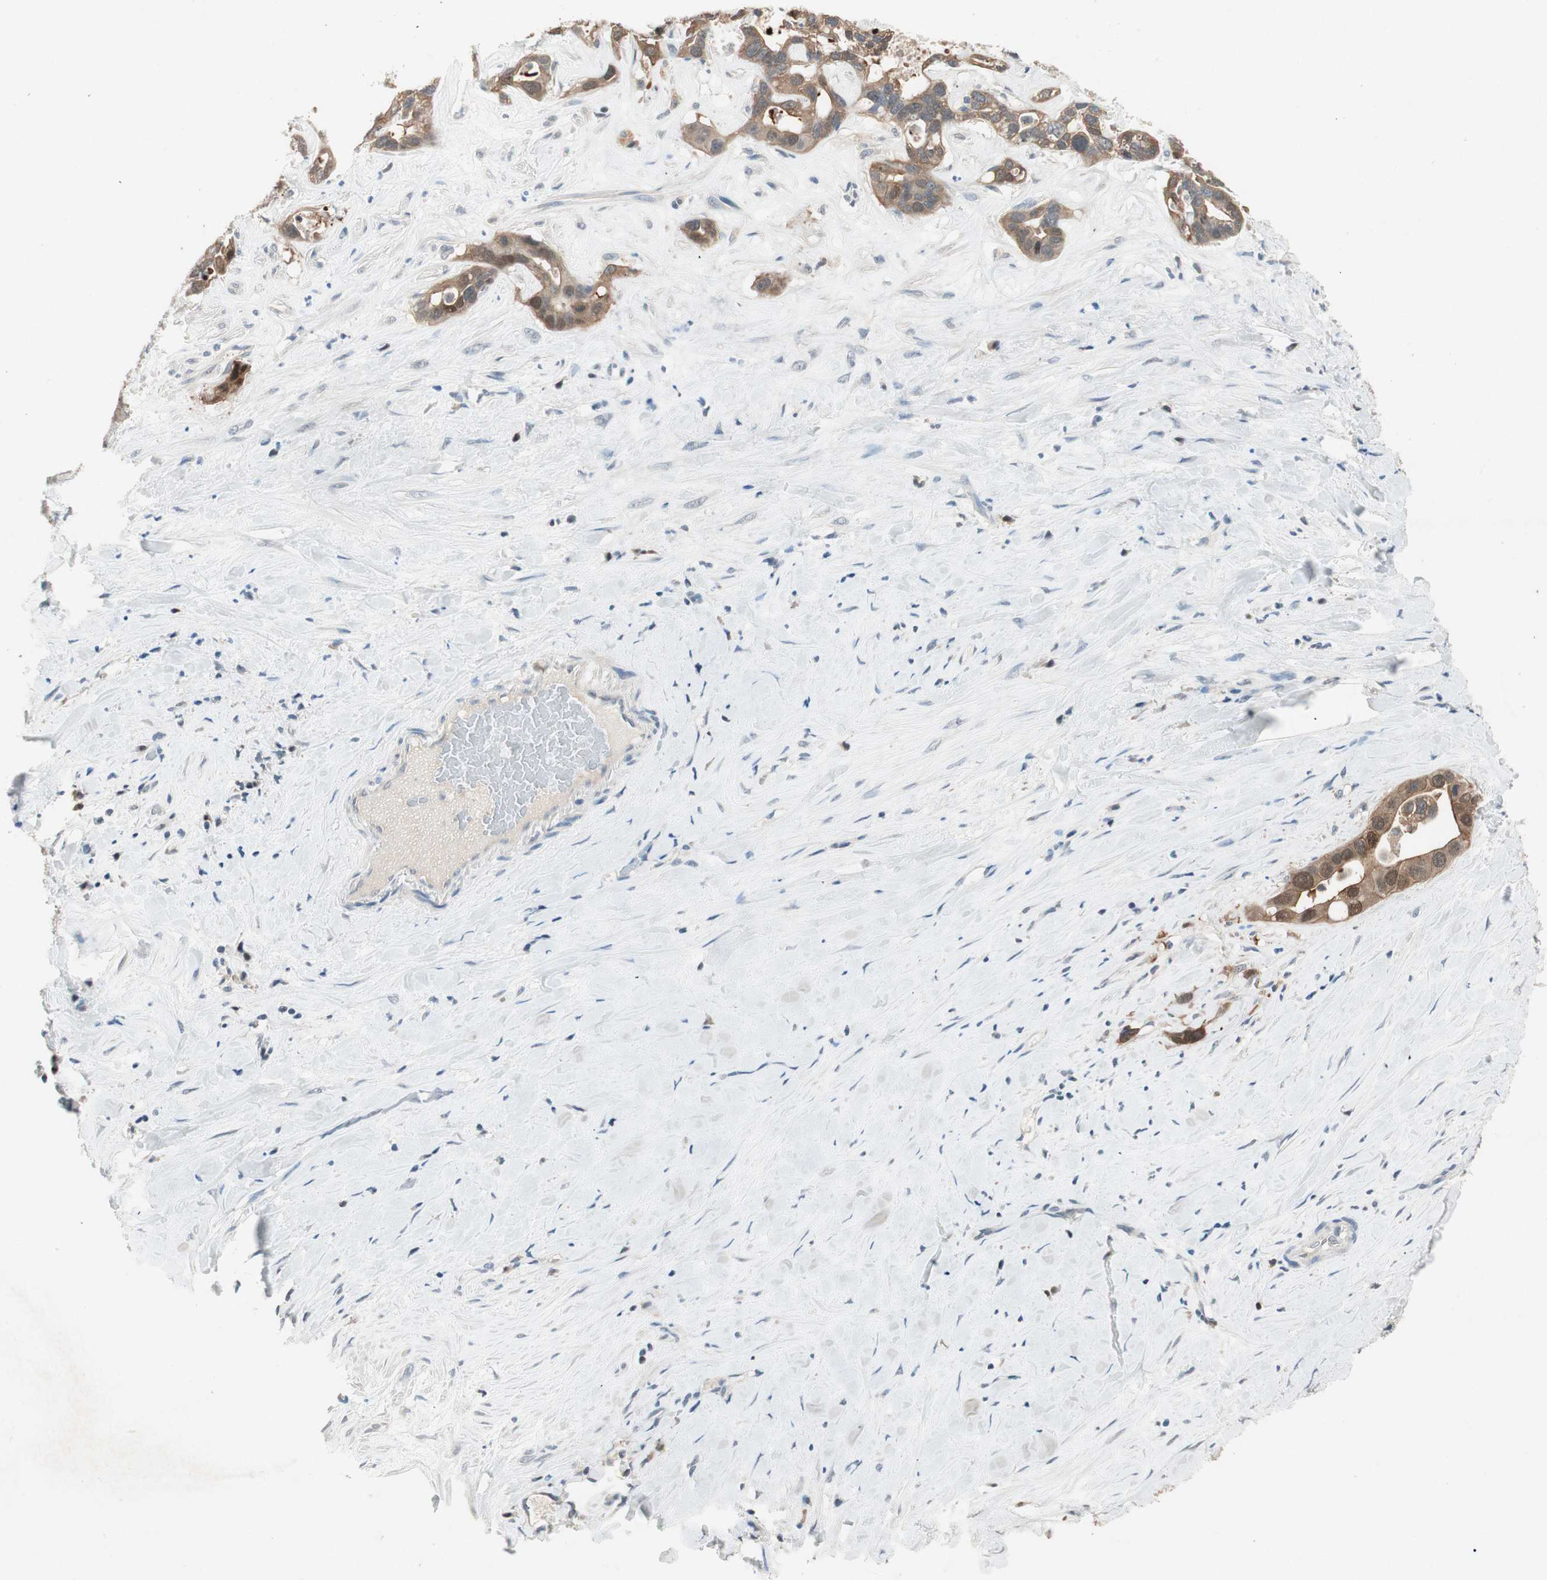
{"staining": {"intensity": "moderate", "quantity": "25%-75%", "location": "cytoplasmic/membranous,nuclear"}, "tissue": "liver cancer", "cell_type": "Tumor cells", "image_type": "cancer", "snomed": [{"axis": "morphology", "description": "Cholangiocarcinoma"}, {"axis": "topography", "description": "Liver"}], "caption": "This photomicrograph exhibits liver cancer stained with immunohistochemistry to label a protein in brown. The cytoplasmic/membranous and nuclear of tumor cells show moderate positivity for the protein. Nuclei are counter-stained blue.", "gene": "SERPINB5", "patient": {"sex": "female", "age": 65}}